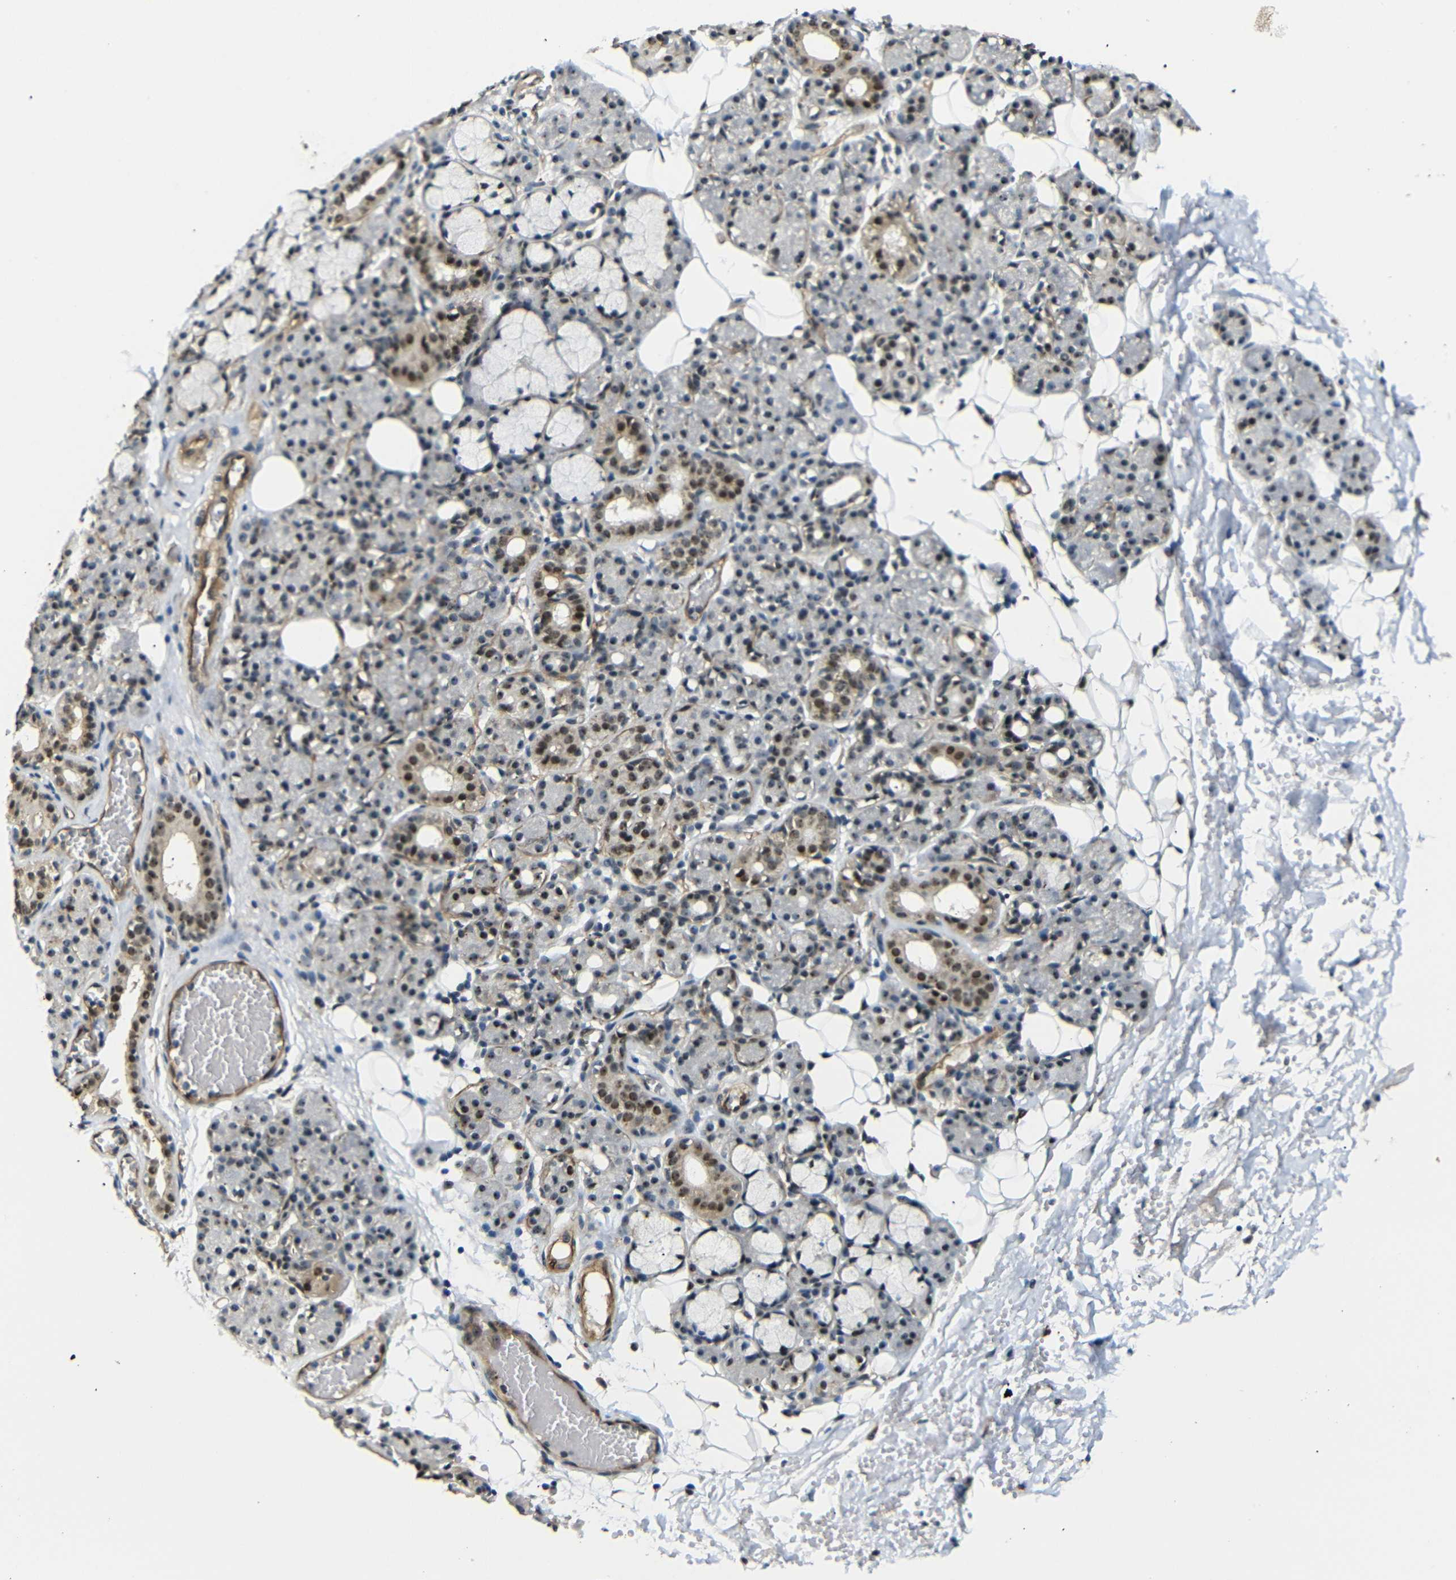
{"staining": {"intensity": "moderate", "quantity": "25%-75%", "location": "cytoplasmic/membranous,nuclear"}, "tissue": "salivary gland", "cell_type": "Glandular cells", "image_type": "normal", "snomed": [{"axis": "morphology", "description": "Normal tissue, NOS"}, {"axis": "topography", "description": "Salivary gland"}], "caption": "Immunohistochemistry (IHC) staining of benign salivary gland, which reveals medium levels of moderate cytoplasmic/membranous,nuclear positivity in about 25%-75% of glandular cells indicating moderate cytoplasmic/membranous,nuclear protein staining. The staining was performed using DAB (3,3'-diaminobenzidine) (brown) for protein detection and nuclei were counterstained in hematoxylin (blue).", "gene": "PARN", "patient": {"sex": "male", "age": 63}}